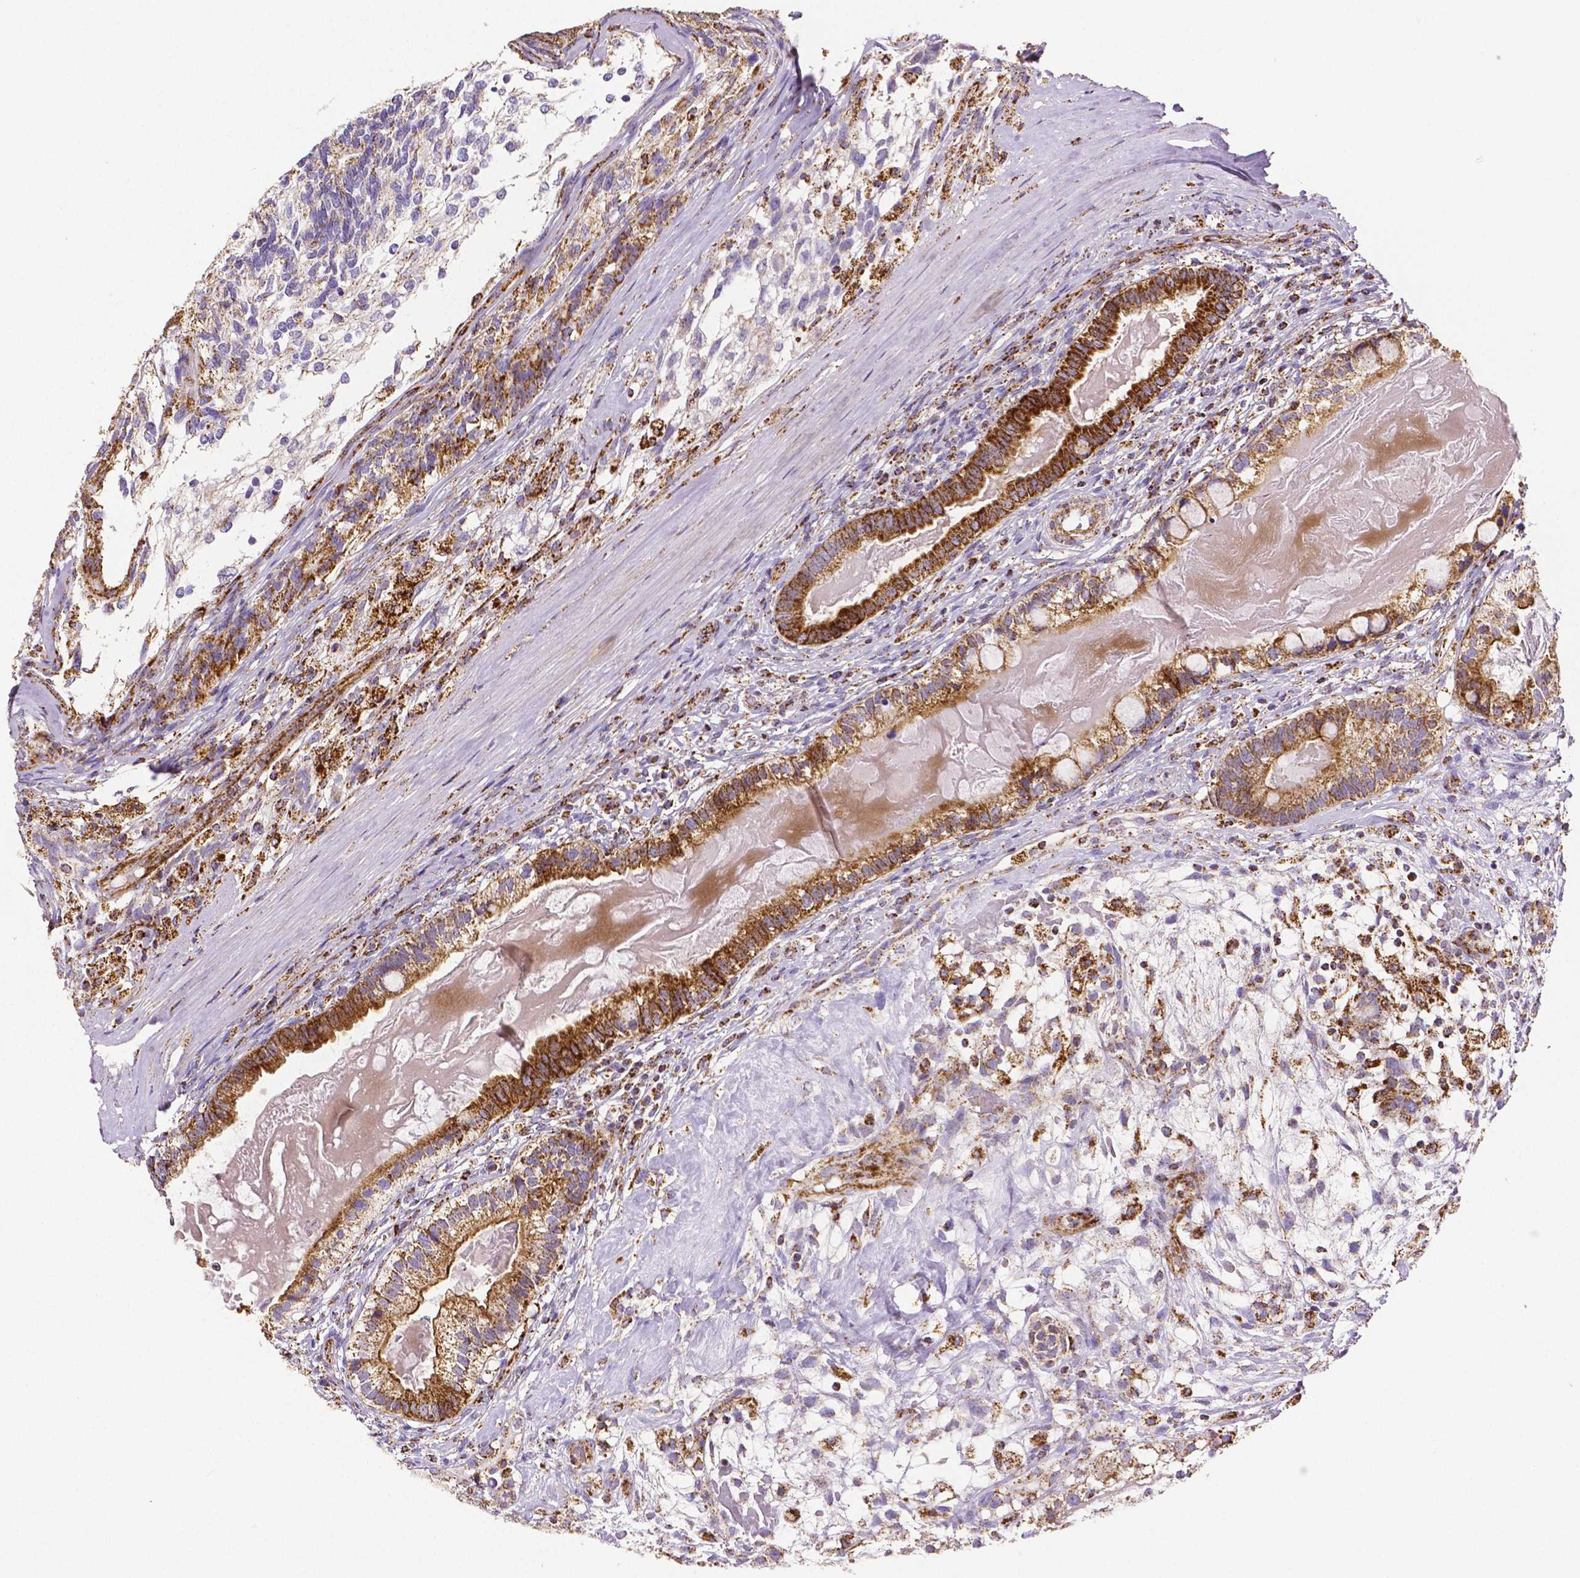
{"staining": {"intensity": "strong", "quantity": "25%-75%", "location": "cytoplasmic/membranous"}, "tissue": "testis cancer", "cell_type": "Tumor cells", "image_type": "cancer", "snomed": [{"axis": "morphology", "description": "Seminoma, NOS"}, {"axis": "morphology", "description": "Carcinoma, Embryonal, NOS"}, {"axis": "topography", "description": "Testis"}], "caption": "Strong cytoplasmic/membranous staining is appreciated in approximately 25%-75% of tumor cells in testis embryonal carcinoma. The protein of interest is shown in brown color, while the nuclei are stained blue.", "gene": "MACC1", "patient": {"sex": "male", "age": 41}}